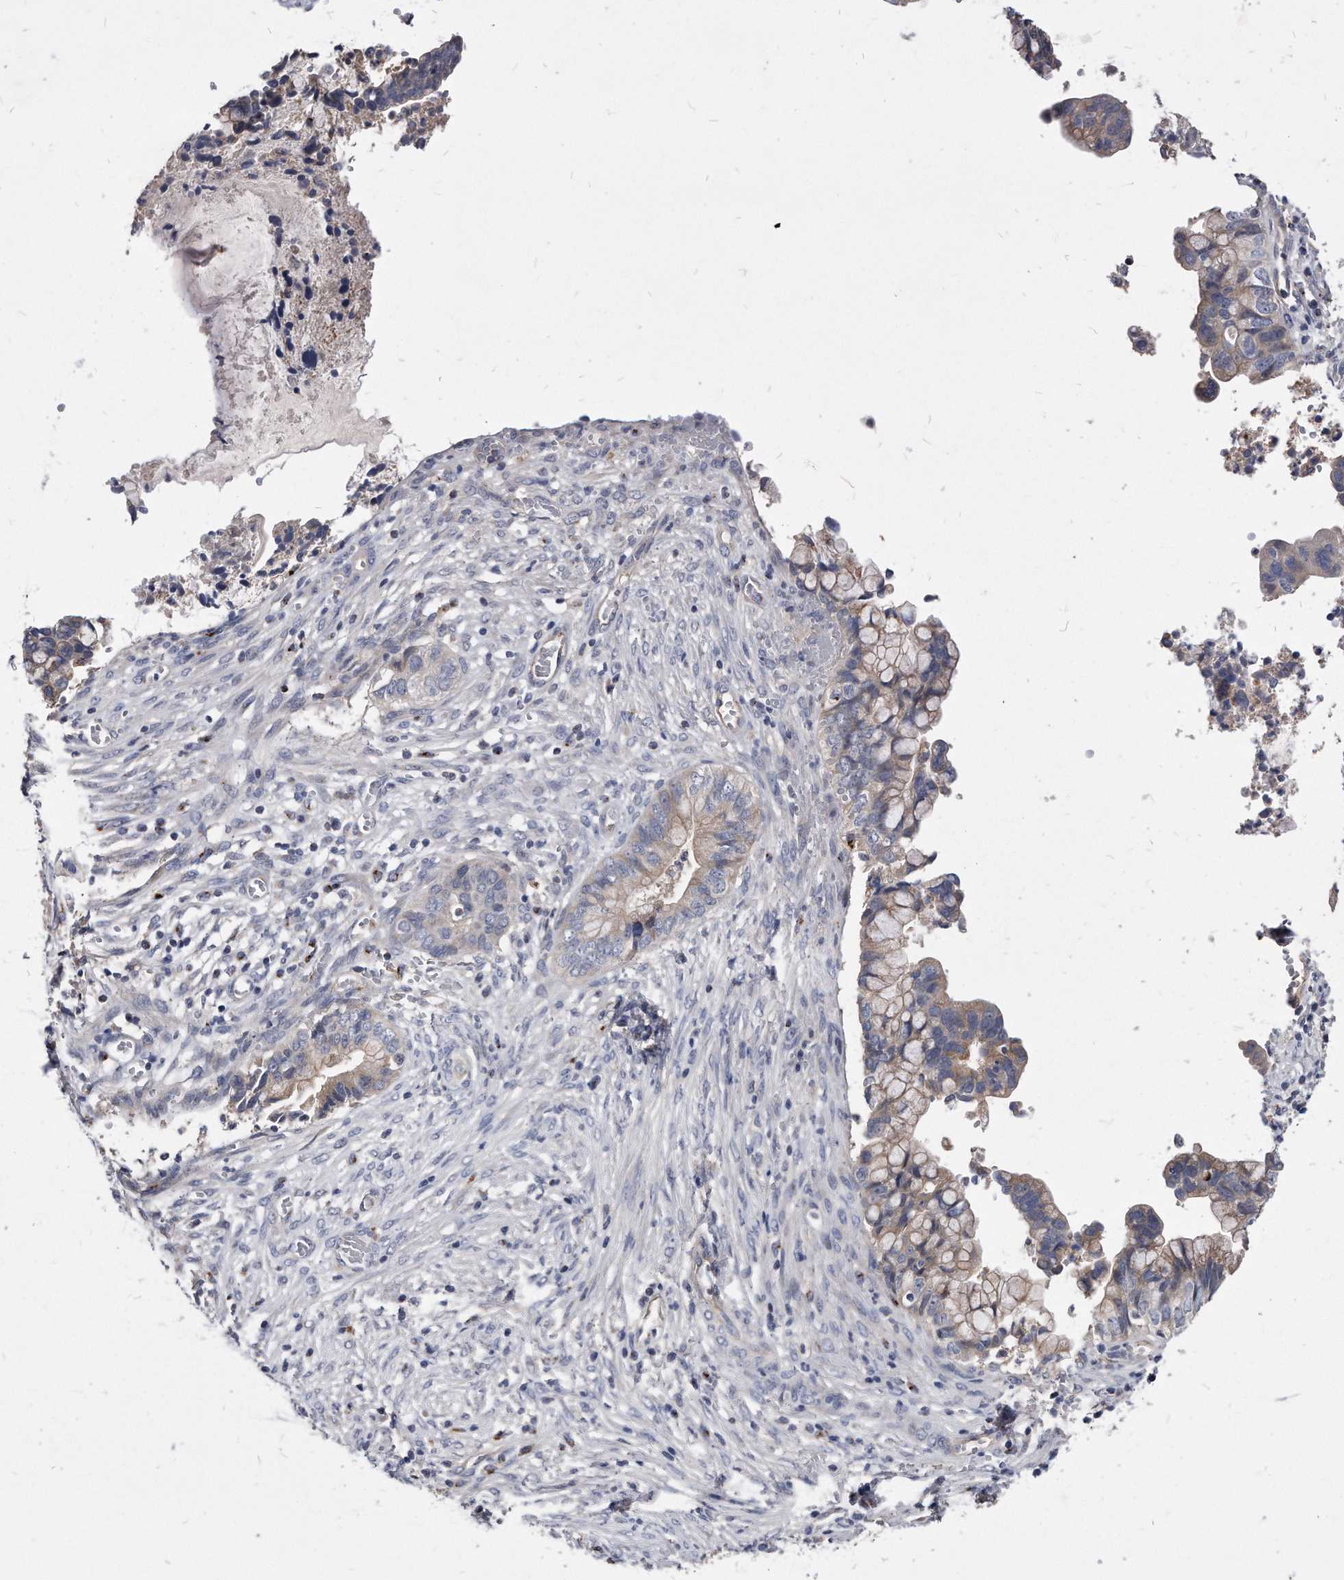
{"staining": {"intensity": "weak", "quantity": "25%-75%", "location": "cytoplasmic/membranous"}, "tissue": "cervical cancer", "cell_type": "Tumor cells", "image_type": "cancer", "snomed": [{"axis": "morphology", "description": "Adenocarcinoma, NOS"}, {"axis": "topography", "description": "Cervix"}], "caption": "Immunohistochemical staining of cervical adenocarcinoma shows low levels of weak cytoplasmic/membranous staining in about 25%-75% of tumor cells.", "gene": "MGAT4A", "patient": {"sex": "female", "age": 44}}